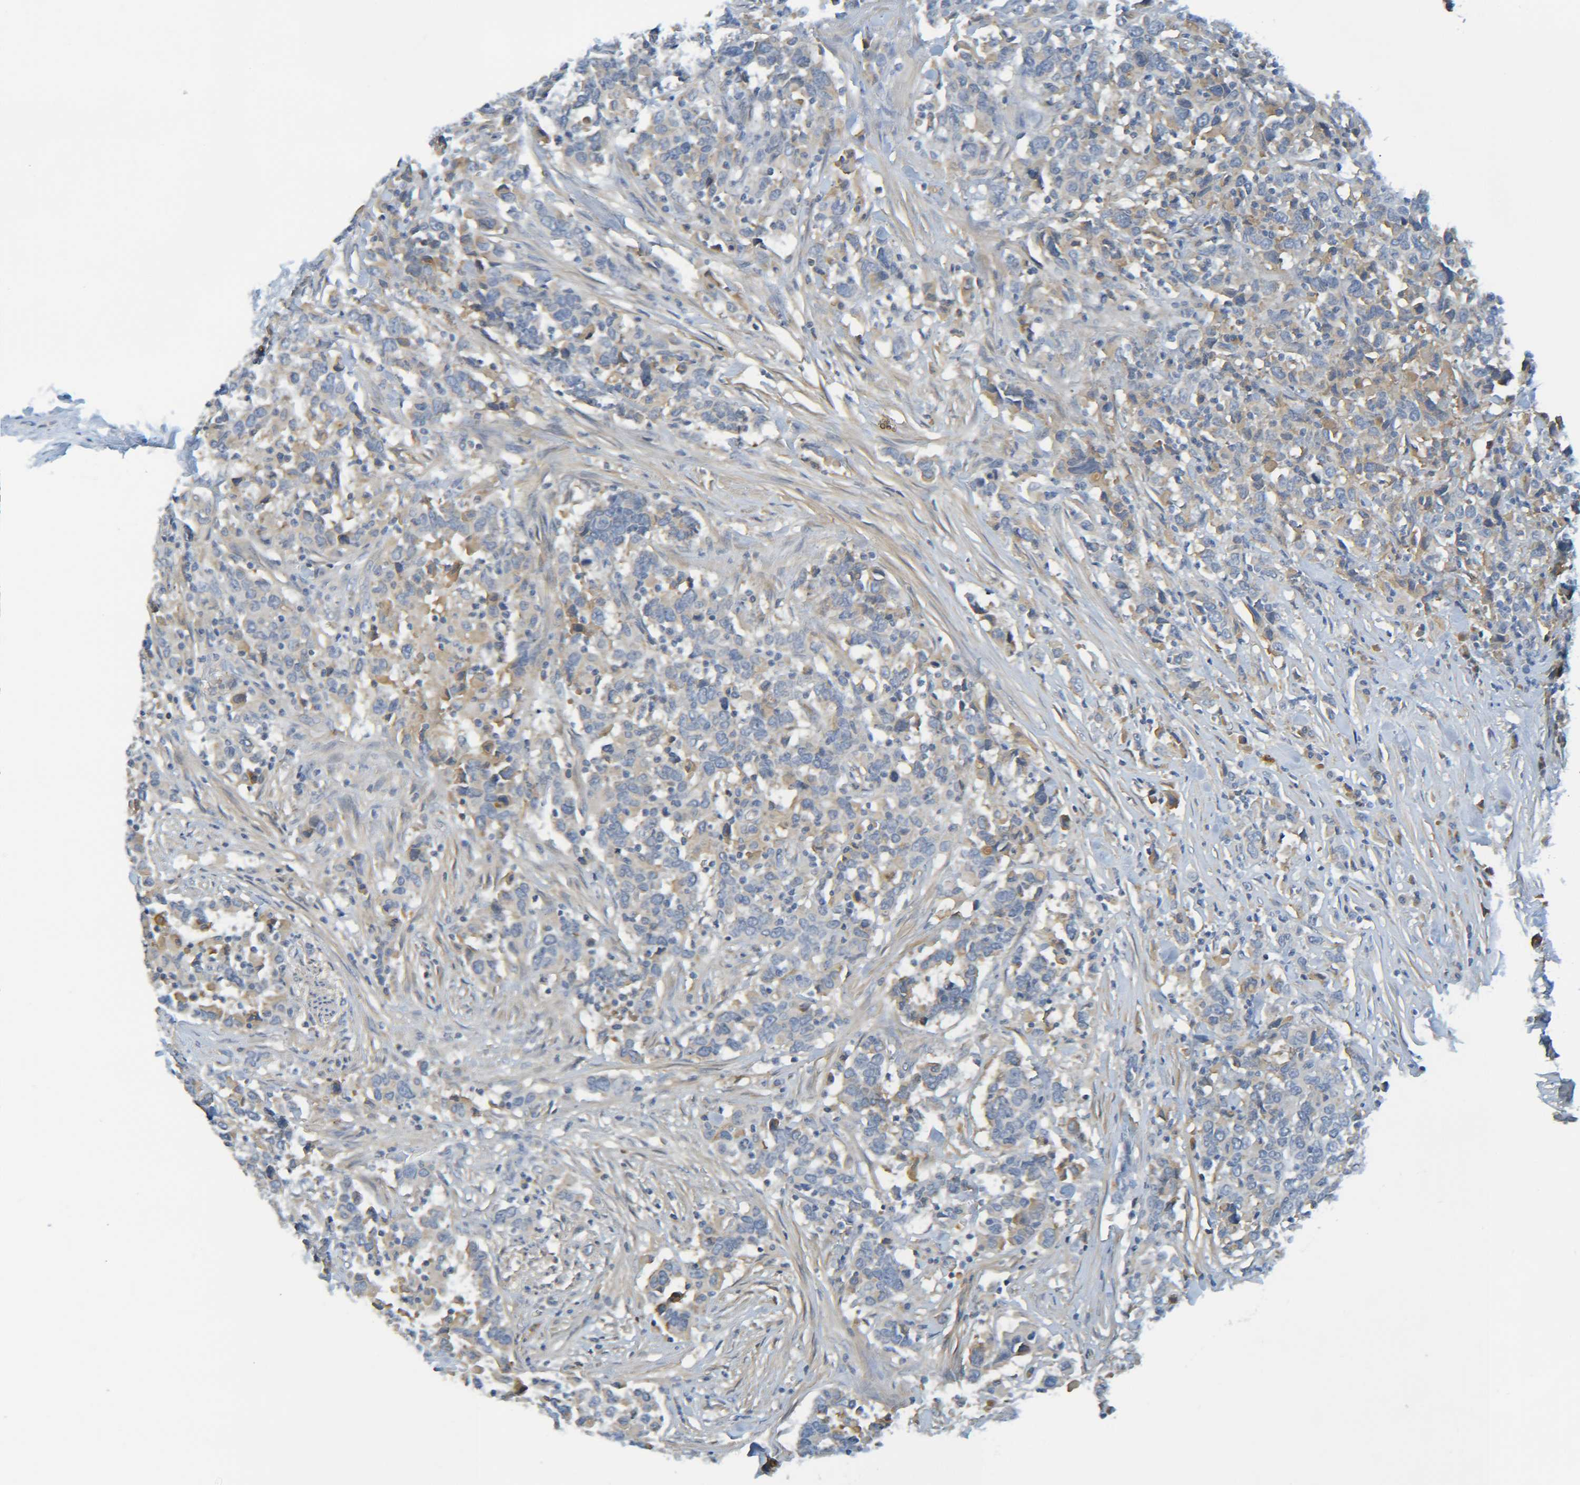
{"staining": {"intensity": "negative", "quantity": "none", "location": "none"}, "tissue": "urothelial cancer", "cell_type": "Tumor cells", "image_type": "cancer", "snomed": [{"axis": "morphology", "description": "Urothelial carcinoma, High grade"}, {"axis": "topography", "description": "Urinary bladder"}], "caption": "Tumor cells show no significant protein staining in urothelial cancer. (DAB immunohistochemistry visualized using brightfield microscopy, high magnification).", "gene": "C1QA", "patient": {"sex": "male", "age": 61}}